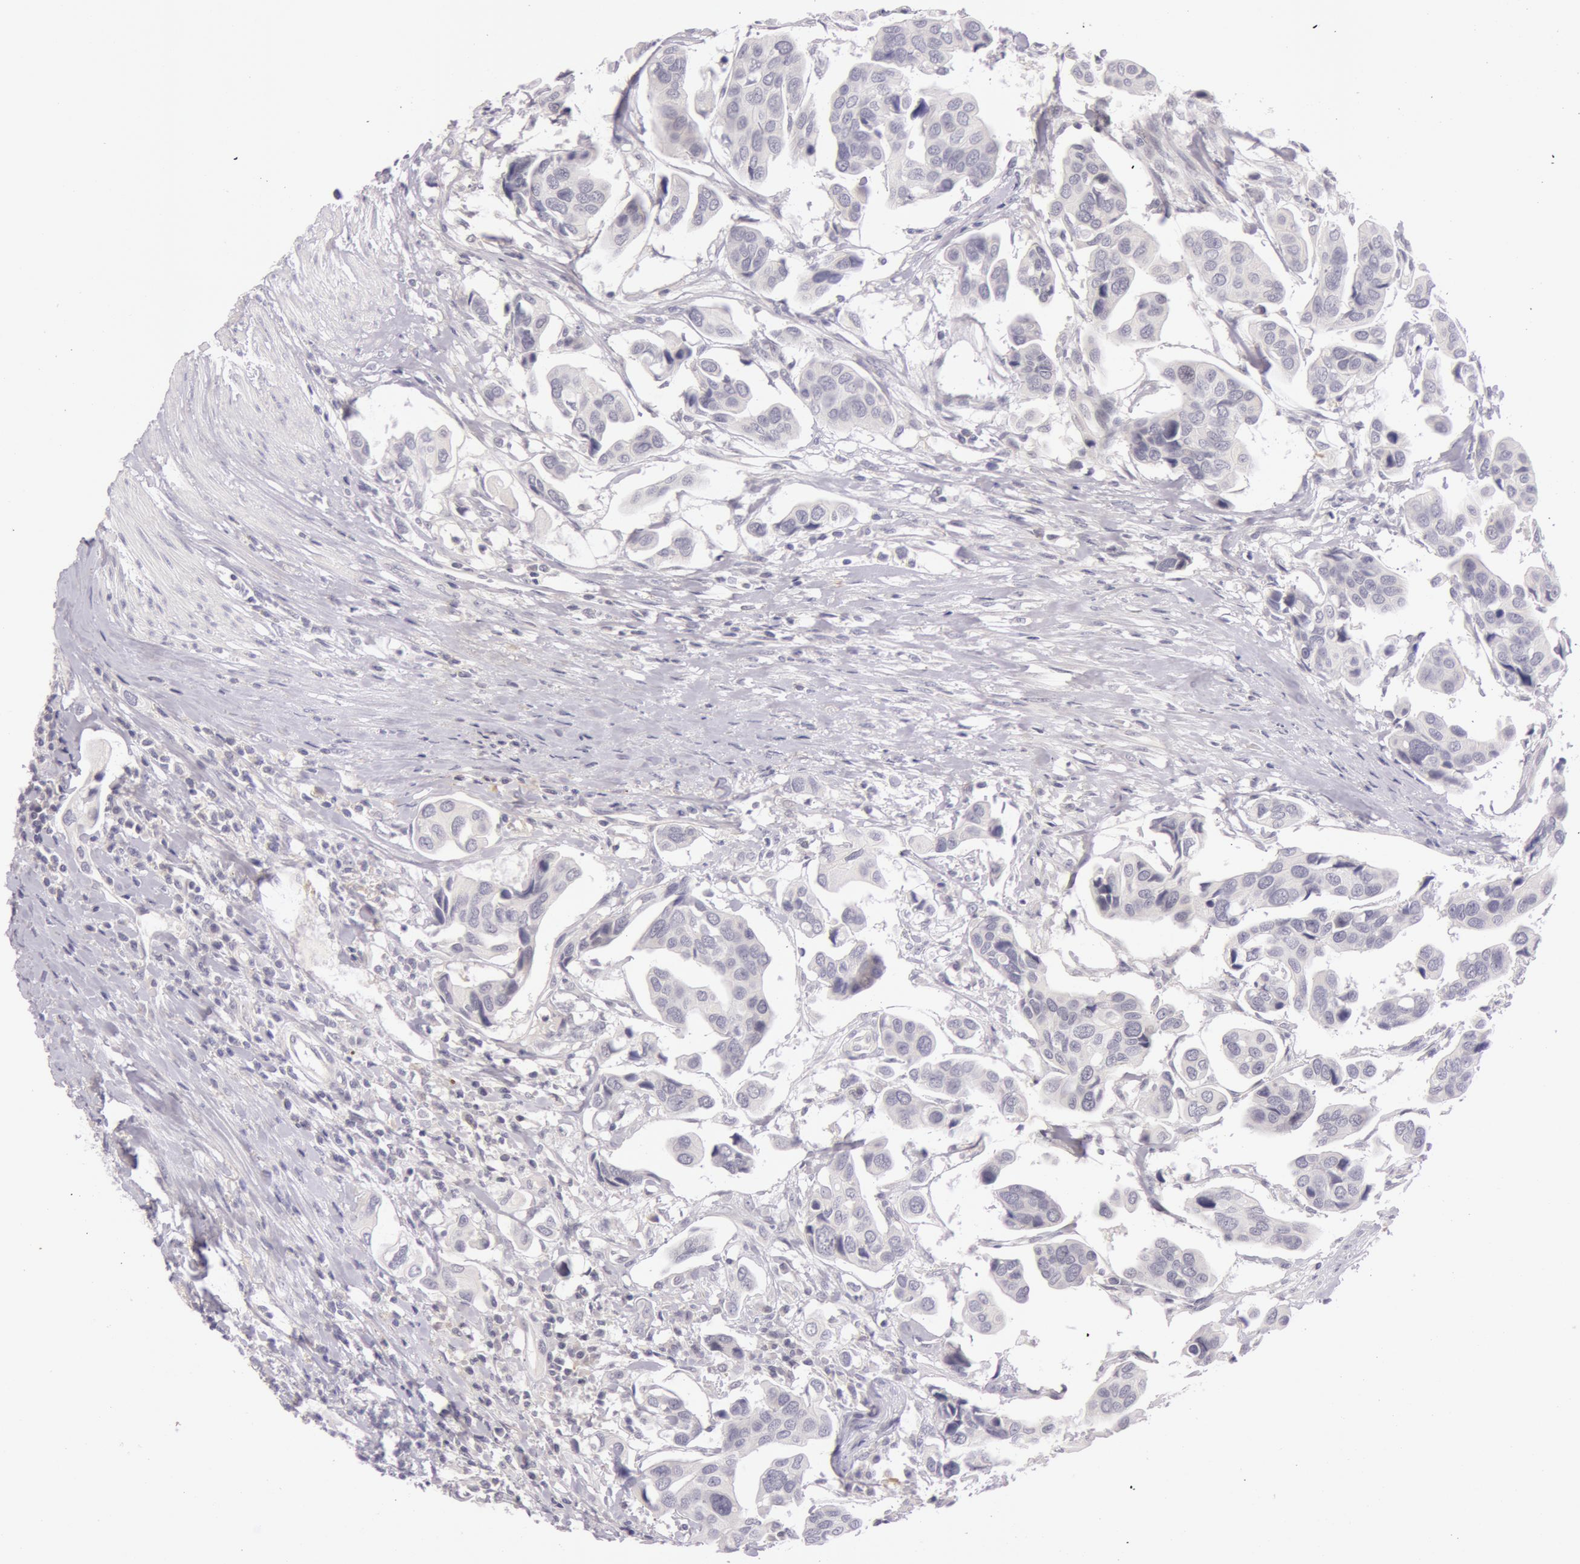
{"staining": {"intensity": "negative", "quantity": "none", "location": "none"}, "tissue": "urothelial cancer", "cell_type": "Tumor cells", "image_type": "cancer", "snomed": [{"axis": "morphology", "description": "Adenocarcinoma, NOS"}, {"axis": "topography", "description": "Urinary bladder"}], "caption": "Immunohistochemistry (IHC) of human urothelial cancer exhibits no positivity in tumor cells. Brightfield microscopy of immunohistochemistry (IHC) stained with DAB (3,3'-diaminobenzidine) (brown) and hematoxylin (blue), captured at high magnification.", "gene": "RBMY1F", "patient": {"sex": "male", "age": 61}}